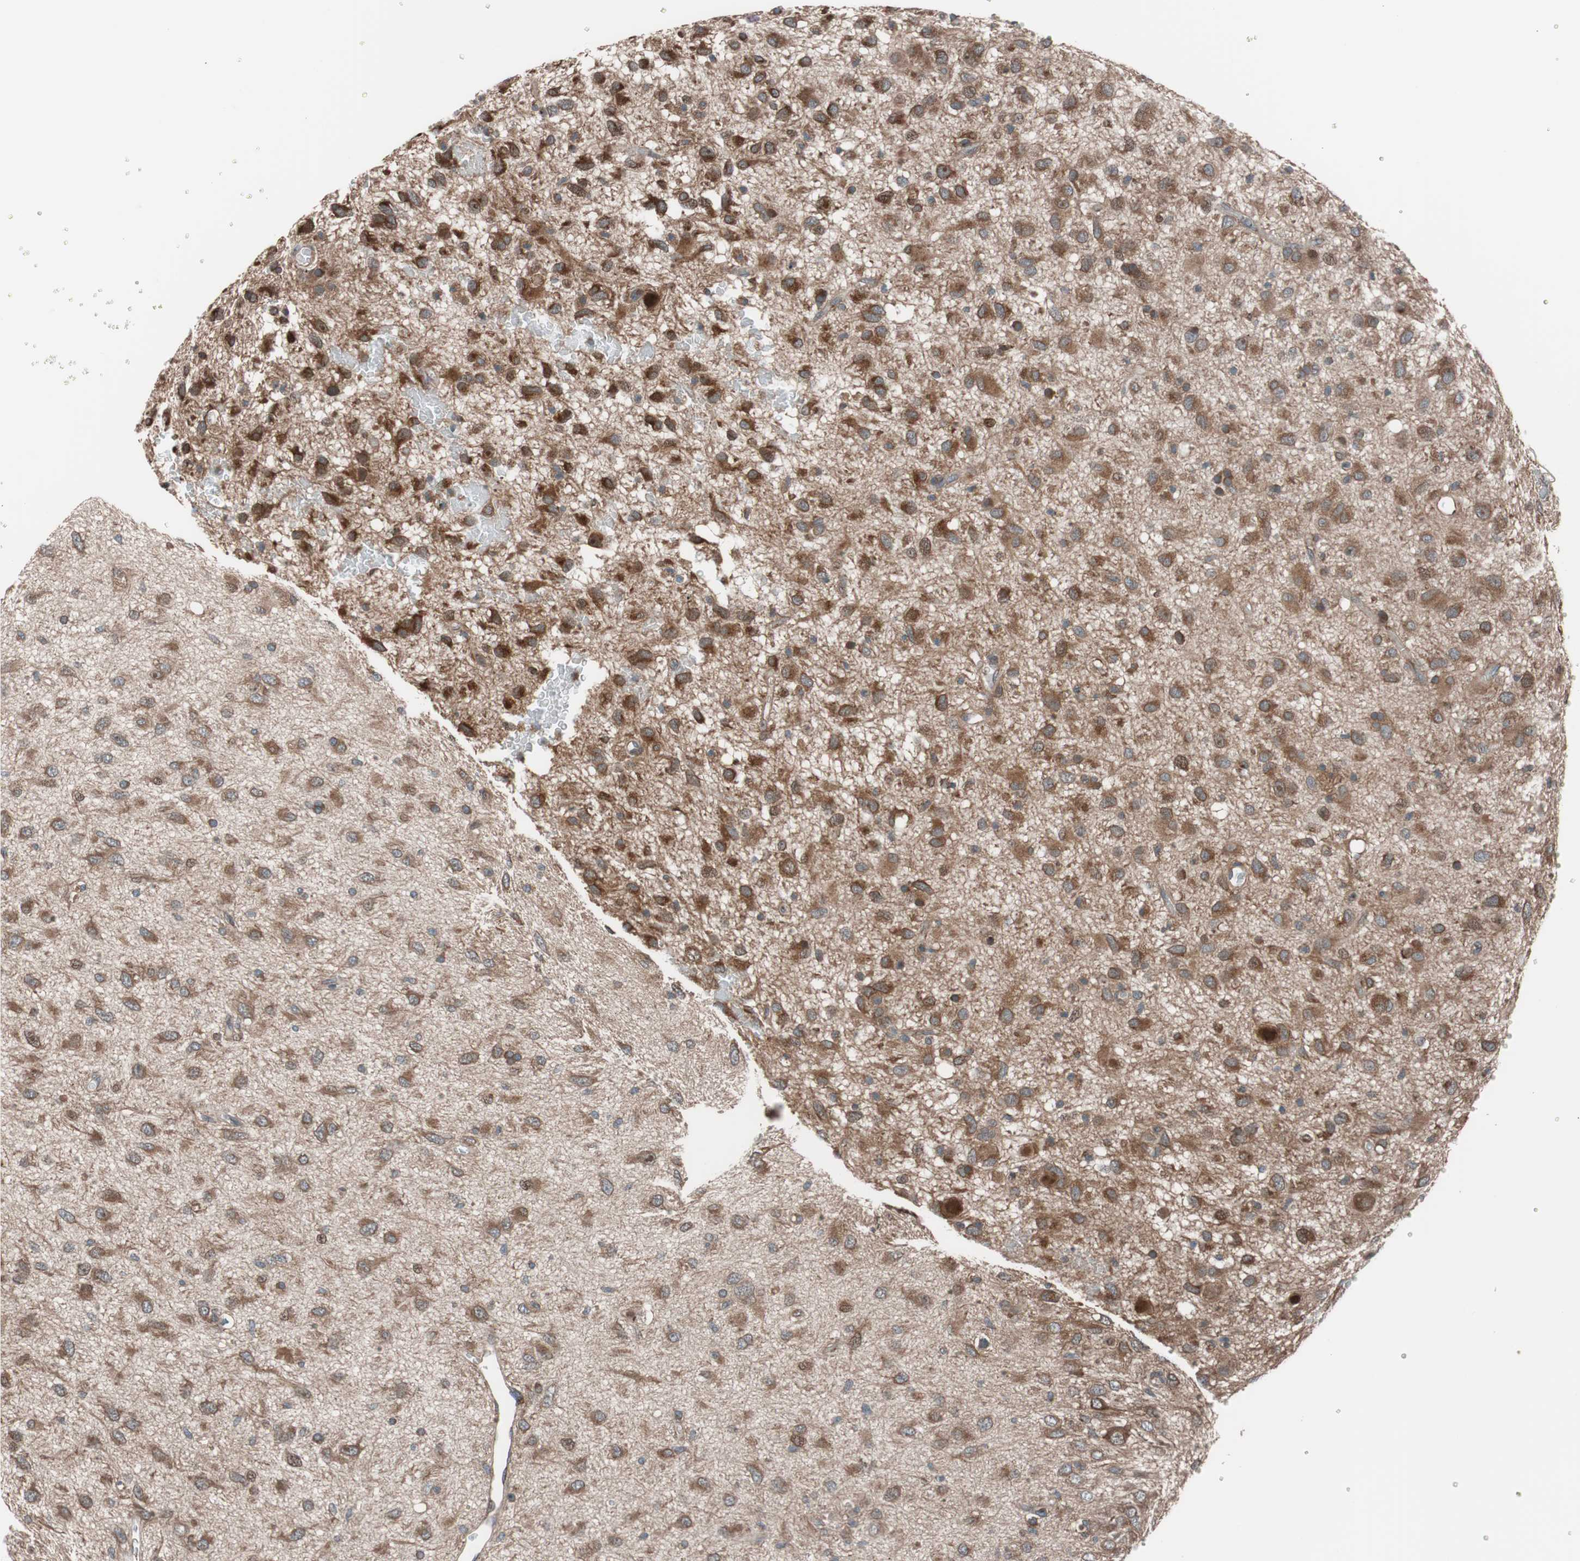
{"staining": {"intensity": "moderate", "quantity": ">75%", "location": "cytoplasmic/membranous"}, "tissue": "glioma", "cell_type": "Tumor cells", "image_type": "cancer", "snomed": [{"axis": "morphology", "description": "Glioma, malignant, Low grade"}, {"axis": "topography", "description": "Brain"}], "caption": "The micrograph displays a brown stain indicating the presence of a protein in the cytoplasmic/membranous of tumor cells in malignant glioma (low-grade).", "gene": "SEC31A", "patient": {"sex": "male", "age": 77}}